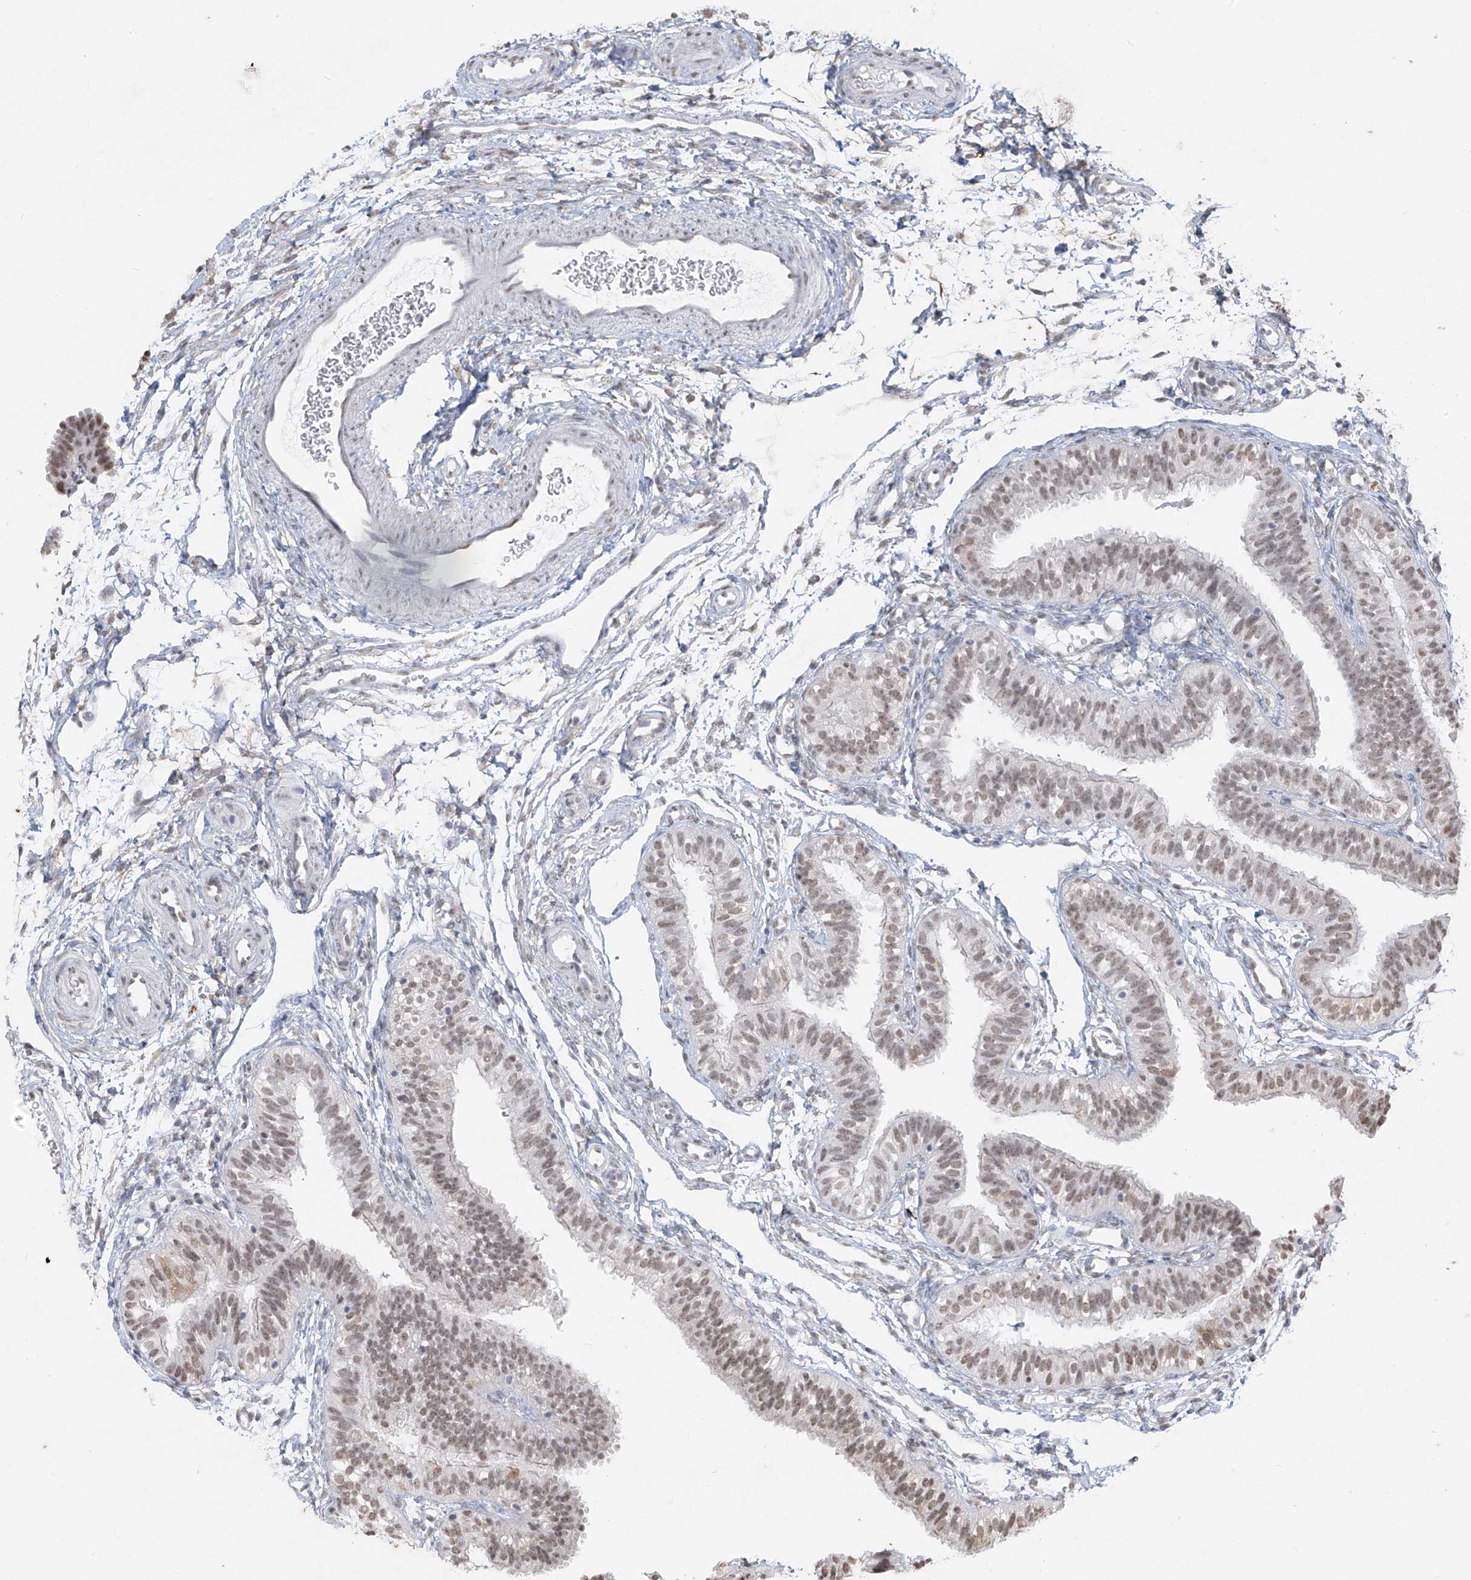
{"staining": {"intensity": "moderate", "quantity": ">75%", "location": "nuclear"}, "tissue": "fallopian tube", "cell_type": "Glandular cells", "image_type": "normal", "snomed": [{"axis": "morphology", "description": "Normal tissue, NOS"}, {"axis": "topography", "description": "Fallopian tube"}], "caption": "Immunohistochemistry histopathology image of benign fallopian tube stained for a protein (brown), which reveals medium levels of moderate nuclear staining in about >75% of glandular cells.", "gene": "TFEC", "patient": {"sex": "female", "age": 35}}